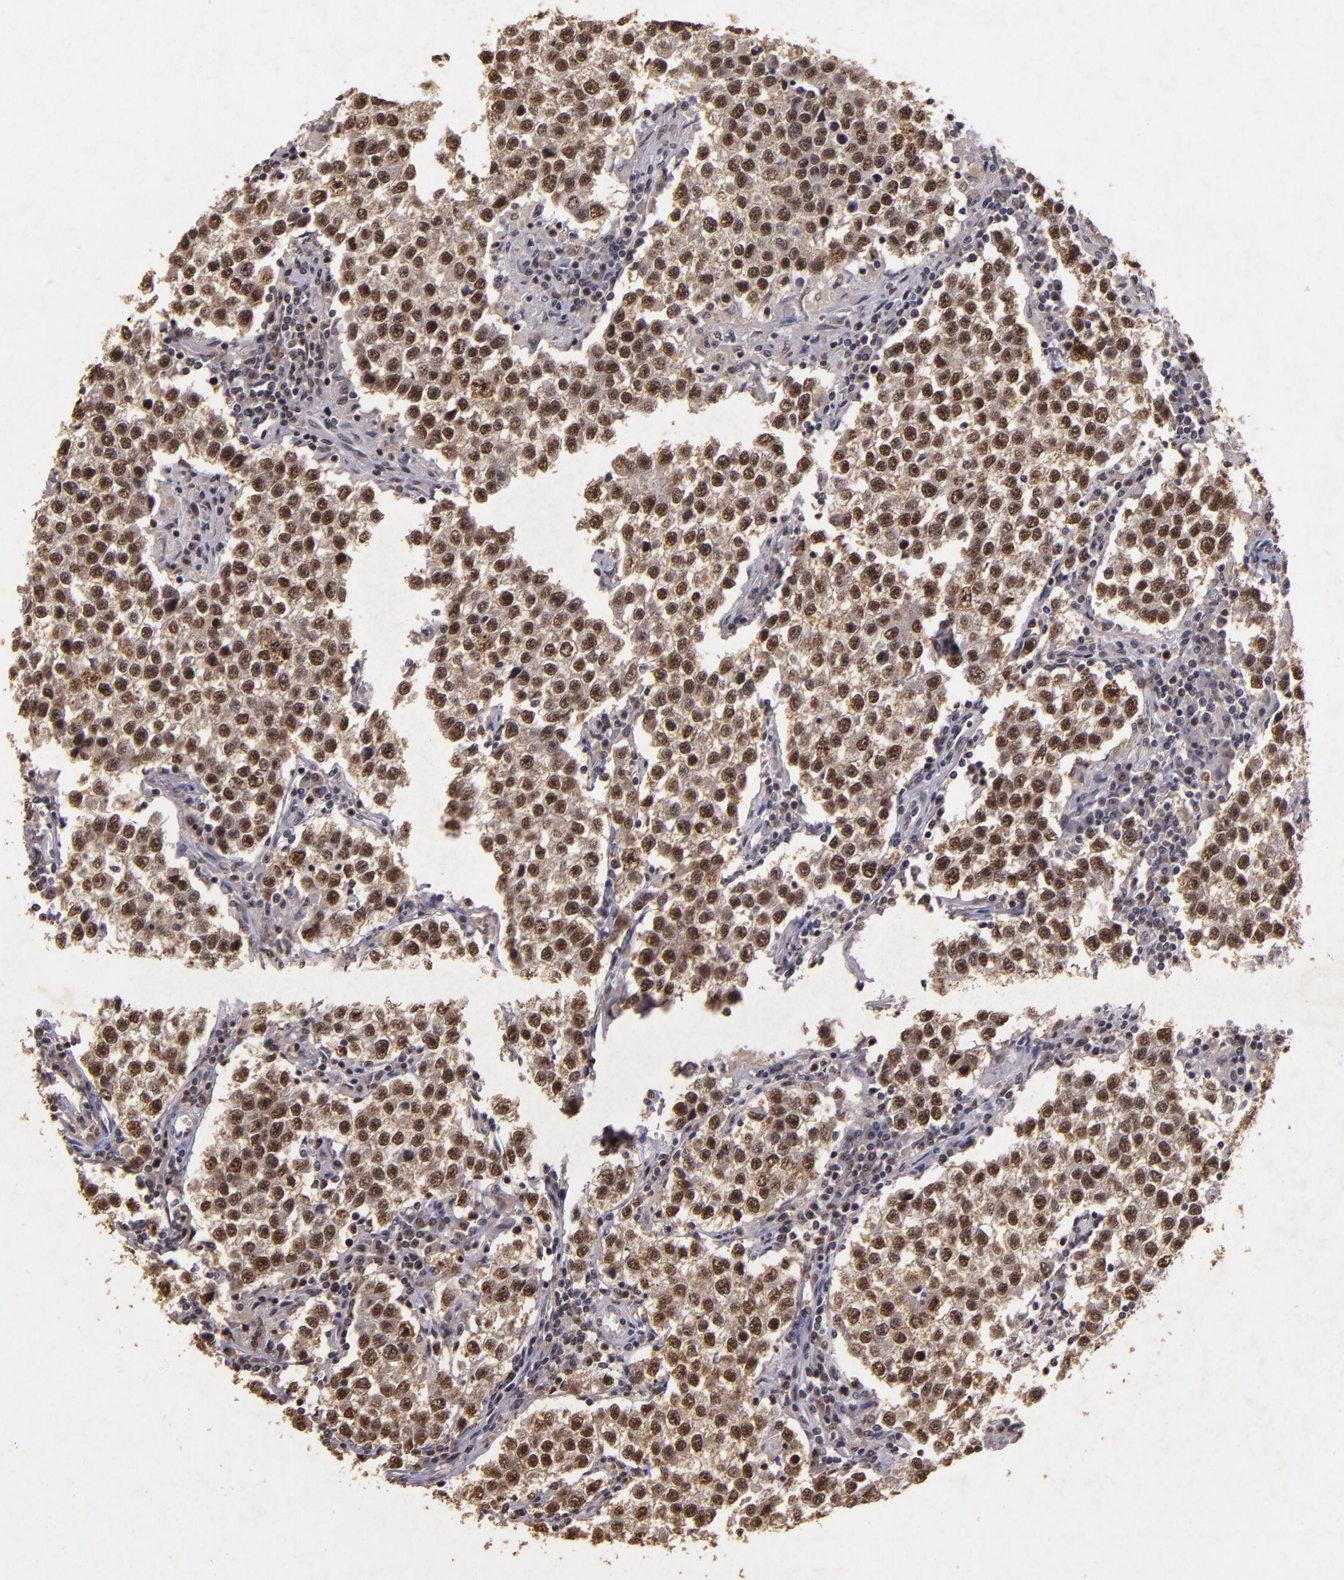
{"staining": {"intensity": "moderate", "quantity": ">75%", "location": "nuclear"}, "tissue": "testis cancer", "cell_type": "Tumor cells", "image_type": "cancer", "snomed": [{"axis": "morphology", "description": "Seminoma, NOS"}, {"axis": "topography", "description": "Testis"}], "caption": "Moderate nuclear protein positivity is identified in about >75% of tumor cells in testis cancer.", "gene": "CBX3", "patient": {"sex": "male", "age": 36}}